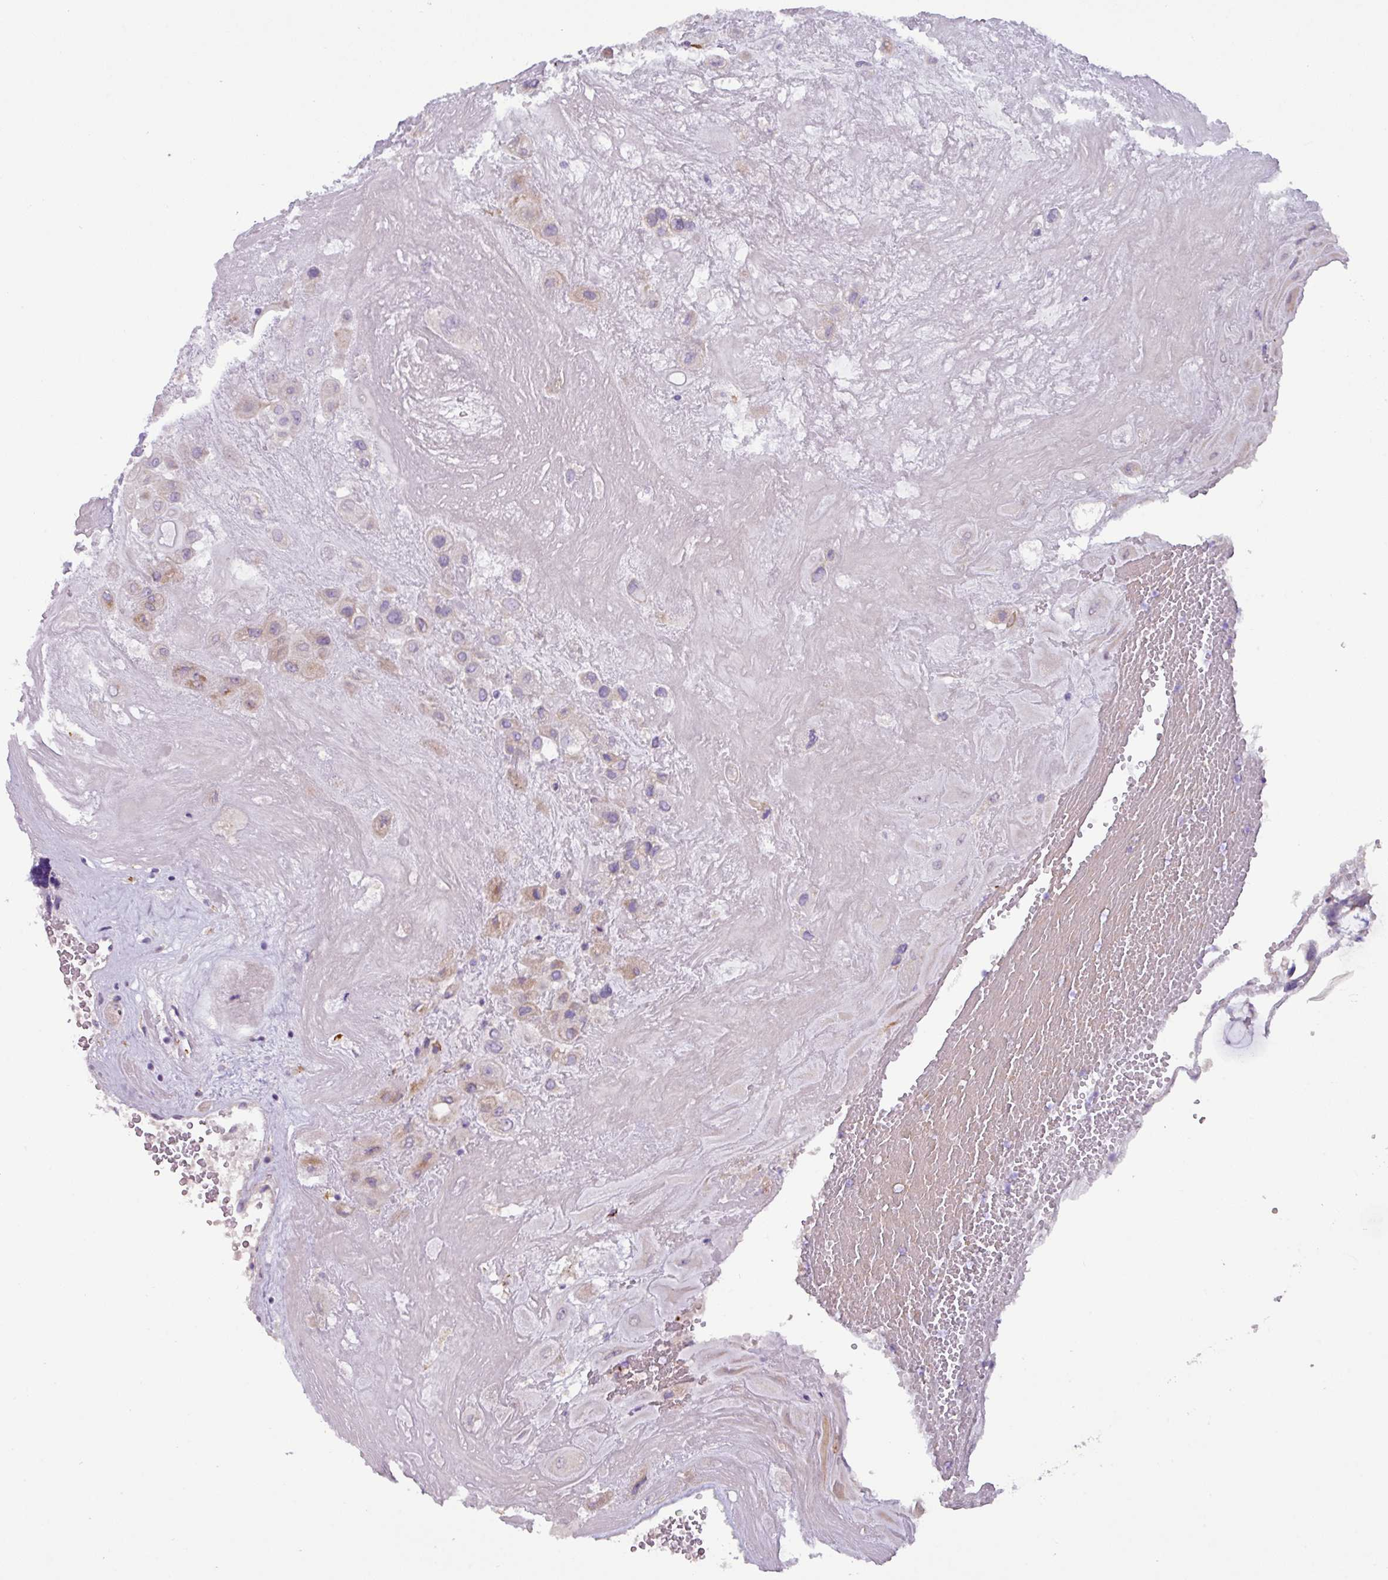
{"staining": {"intensity": "weak", "quantity": "25%-75%", "location": "cytoplasmic/membranous"}, "tissue": "placenta", "cell_type": "Decidual cells", "image_type": "normal", "snomed": [{"axis": "morphology", "description": "Normal tissue, NOS"}, {"axis": "topography", "description": "Placenta"}], "caption": "Immunohistochemistry image of normal placenta stained for a protein (brown), which displays low levels of weak cytoplasmic/membranous positivity in approximately 25%-75% of decidual cells.", "gene": "RGS16", "patient": {"sex": "female", "age": 32}}